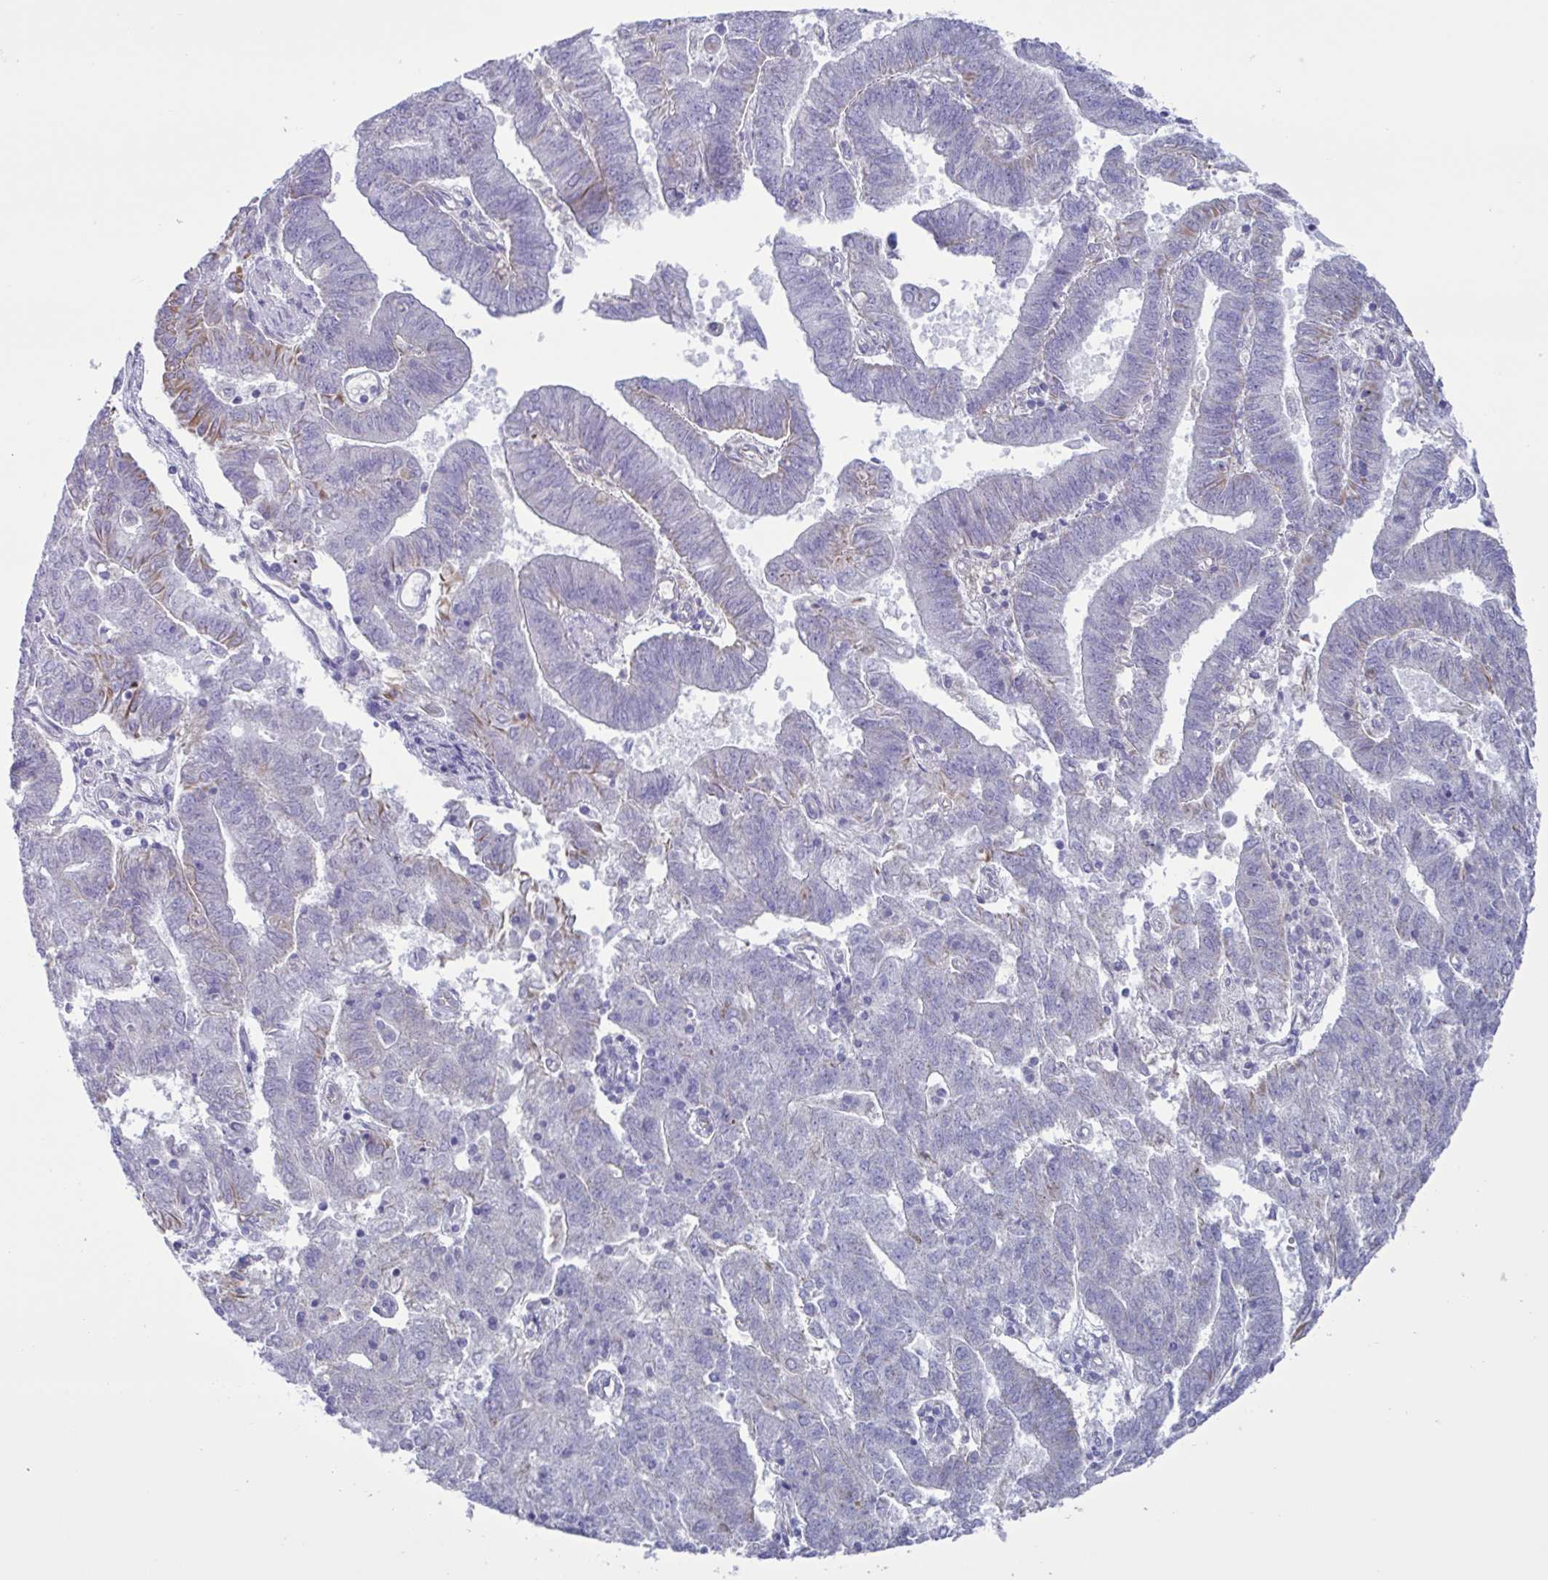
{"staining": {"intensity": "moderate", "quantity": "<25%", "location": "cytoplasmic/membranous"}, "tissue": "endometrial cancer", "cell_type": "Tumor cells", "image_type": "cancer", "snomed": [{"axis": "morphology", "description": "Adenocarcinoma, NOS"}, {"axis": "topography", "description": "Endometrium"}], "caption": "Immunohistochemistry (IHC) of human endometrial cancer (adenocarcinoma) exhibits low levels of moderate cytoplasmic/membranous expression in approximately <25% of tumor cells.", "gene": "TMEM86B", "patient": {"sex": "female", "age": 82}}